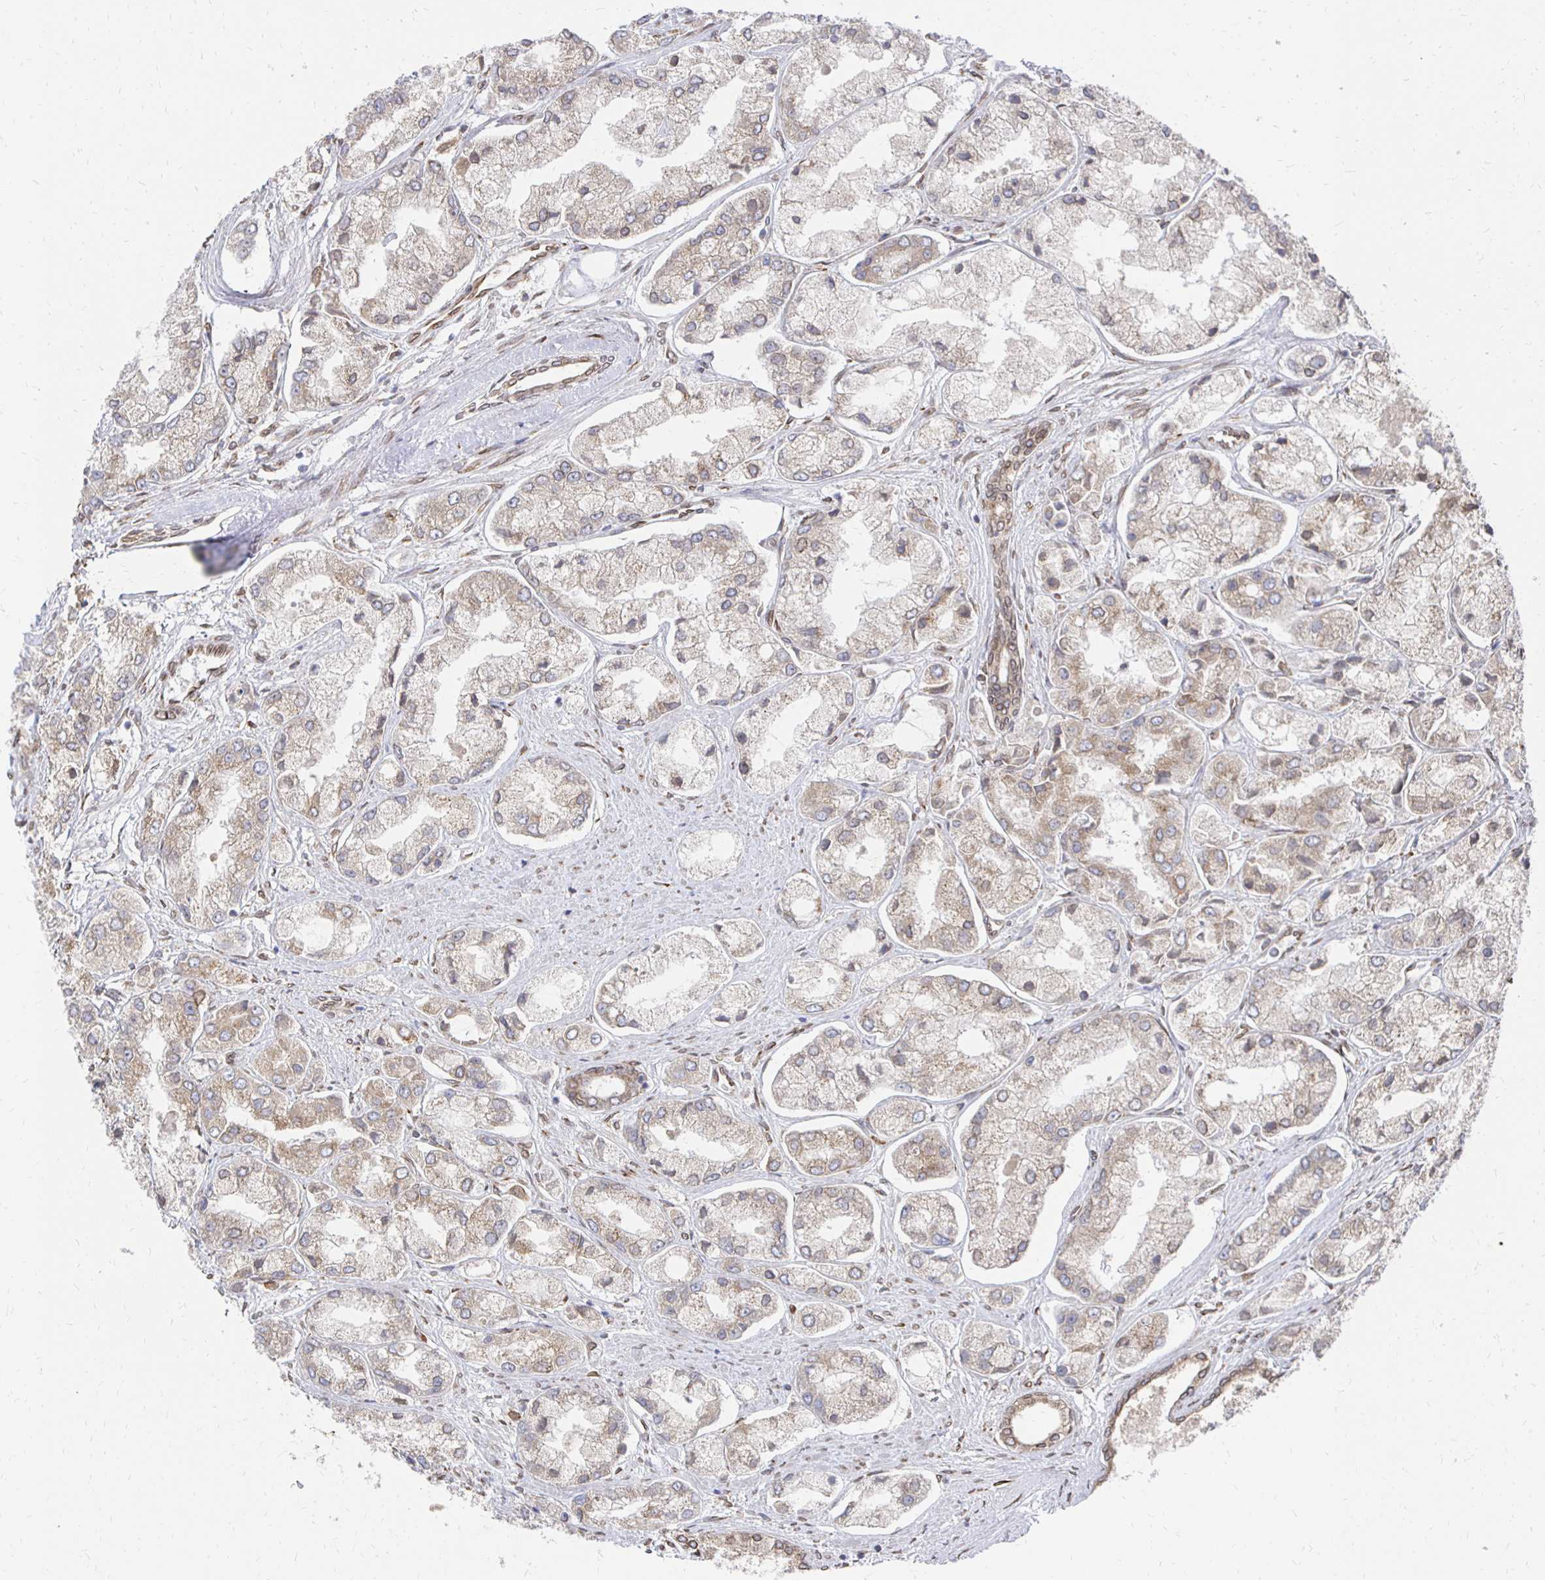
{"staining": {"intensity": "weak", "quantity": "25%-75%", "location": "cytoplasmic/membranous,nuclear"}, "tissue": "prostate cancer", "cell_type": "Tumor cells", "image_type": "cancer", "snomed": [{"axis": "morphology", "description": "Adenocarcinoma, Low grade"}, {"axis": "topography", "description": "Prostate"}], "caption": "Human prostate cancer stained with a brown dye exhibits weak cytoplasmic/membranous and nuclear positive staining in about 25%-75% of tumor cells.", "gene": "PELI3", "patient": {"sex": "male", "age": 69}}